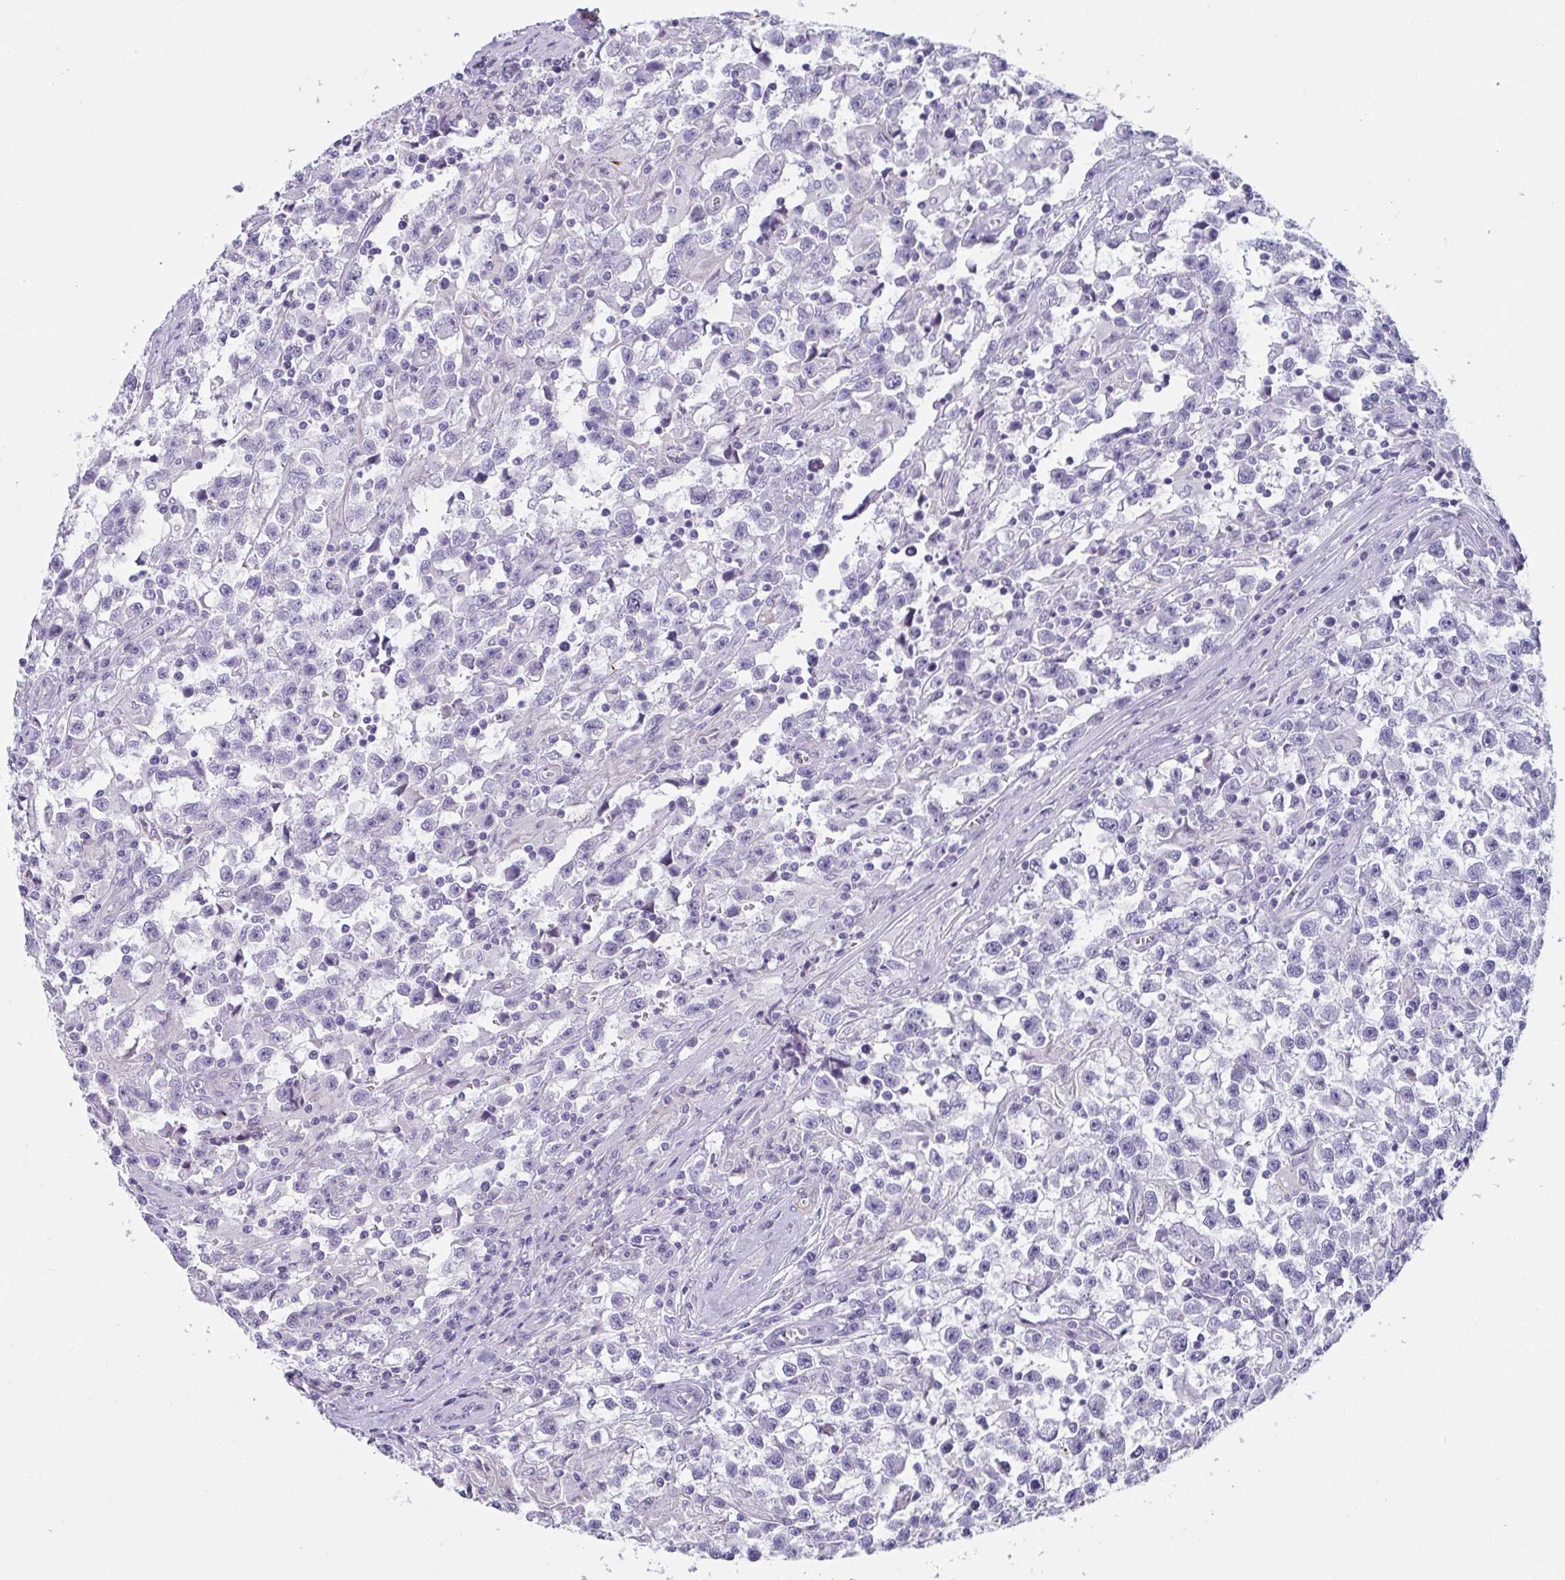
{"staining": {"intensity": "negative", "quantity": "none", "location": "none"}, "tissue": "testis cancer", "cell_type": "Tumor cells", "image_type": "cancer", "snomed": [{"axis": "morphology", "description": "Seminoma, NOS"}, {"axis": "topography", "description": "Testis"}], "caption": "The image displays no staining of tumor cells in testis cancer.", "gene": "OR5P3", "patient": {"sex": "male", "age": 31}}